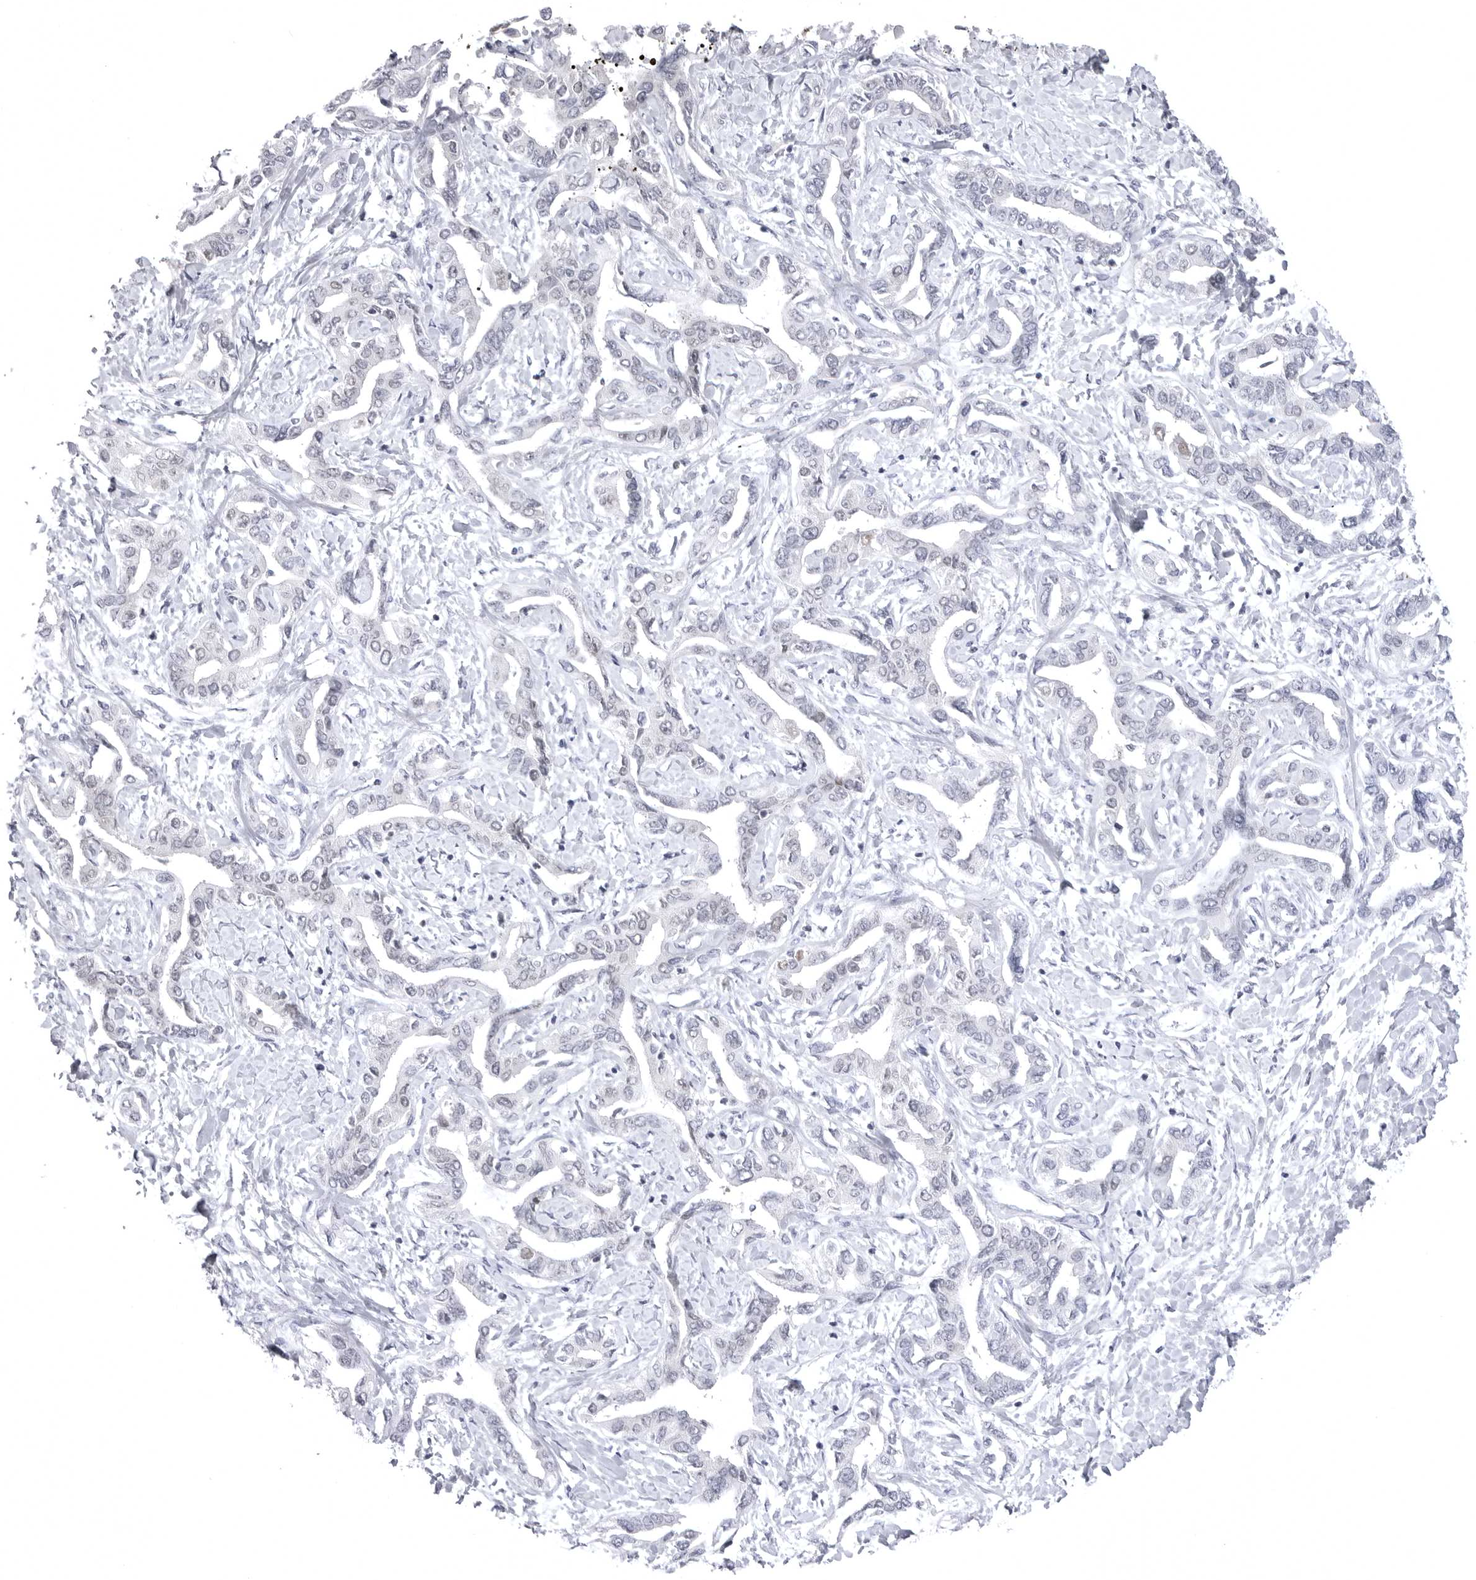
{"staining": {"intensity": "negative", "quantity": "none", "location": "none"}, "tissue": "liver cancer", "cell_type": "Tumor cells", "image_type": "cancer", "snomed": [{"axis": "morphology", "description": "Cholangiocarcinoma"}, {"axis": "topography", "description": "Liver"}], "caption": "Tumor cells are negative for protein expression in human liver cancer (cholangiocarcinoma).", "gene": "PTK2B", "patient": {"sex": "male", "age": 59}}